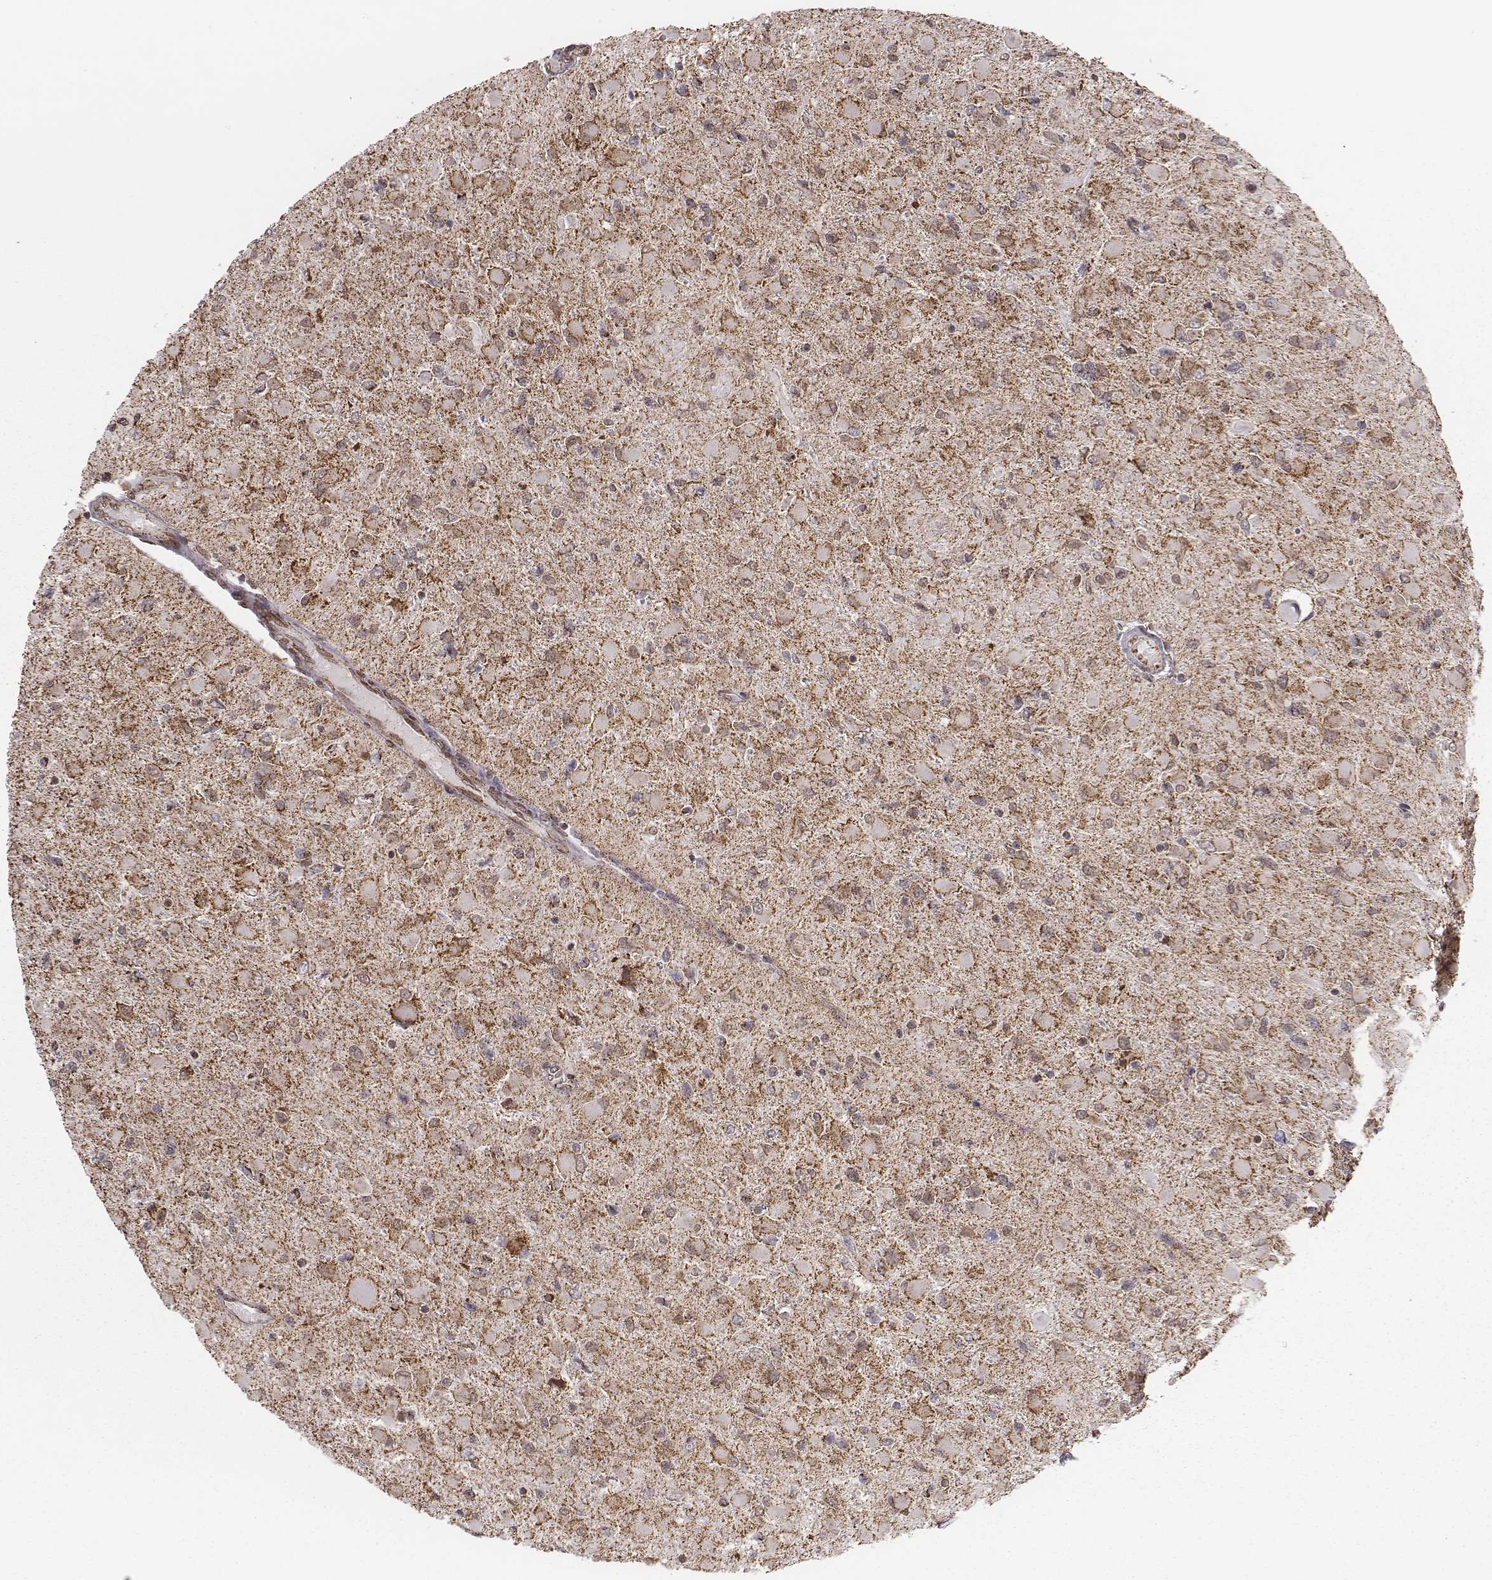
{"staining": {"intensity": "negative", "quantity": "none", "location": "none"}, "tissue": "glioma", "cell_type": "Tumor cells", "image_type": "cancer", "snomed": [{"axis": "morphology", "description": "Glioma, malignant, High grade"}, {"axis": "topography", "description": "Cerebral cortex"}], "caption": "High power microscopy photomicrograph of an IHC image of malignant glioma (high-grade), revealing no significant staining in tumor cells.", "gene": "ACOT2", "patient": {"sex": "female", "age": 36}}